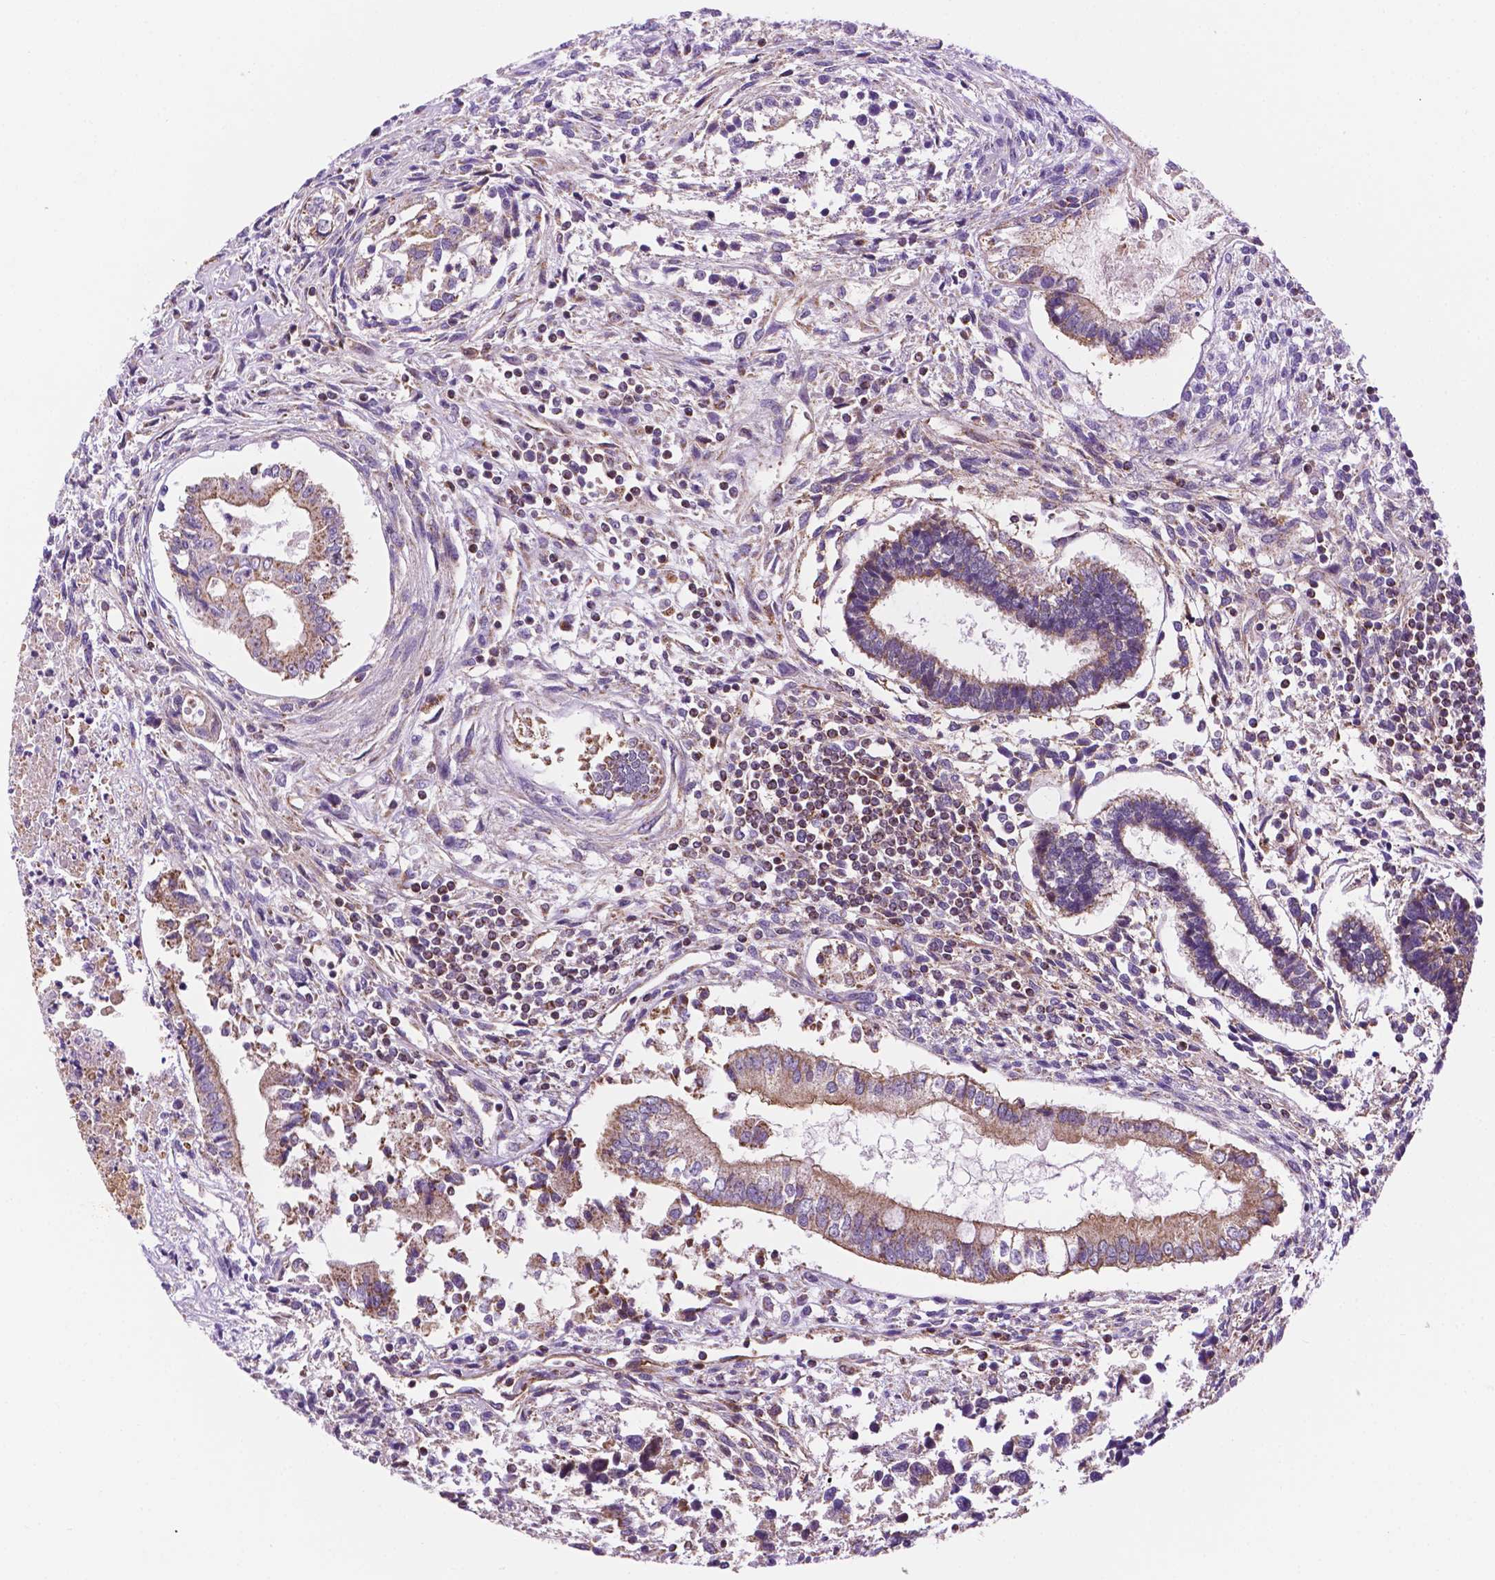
{"staining": {"intensity": "weak", "quantity": "25%-75%", "location": "cytoplasmic/membranous"}, "tissue": "testis cancer", "cell_type": "Tumor cells", "image_type": "cancer", "snomed": [{"axis": "morphology", "description": "Carcinoma, Embryonal, NOS"}, {"axis": "topography", "description": "Testis"}], "caption": "Immunohistochemical staining of embryonal carcinoma (testis) shows weak cytoplasmic/membranous protein expression in approximately 25%-75% of tumor cells.", "gene": "GEMIN4", "patient": {"sex": "male", "age": 37}}